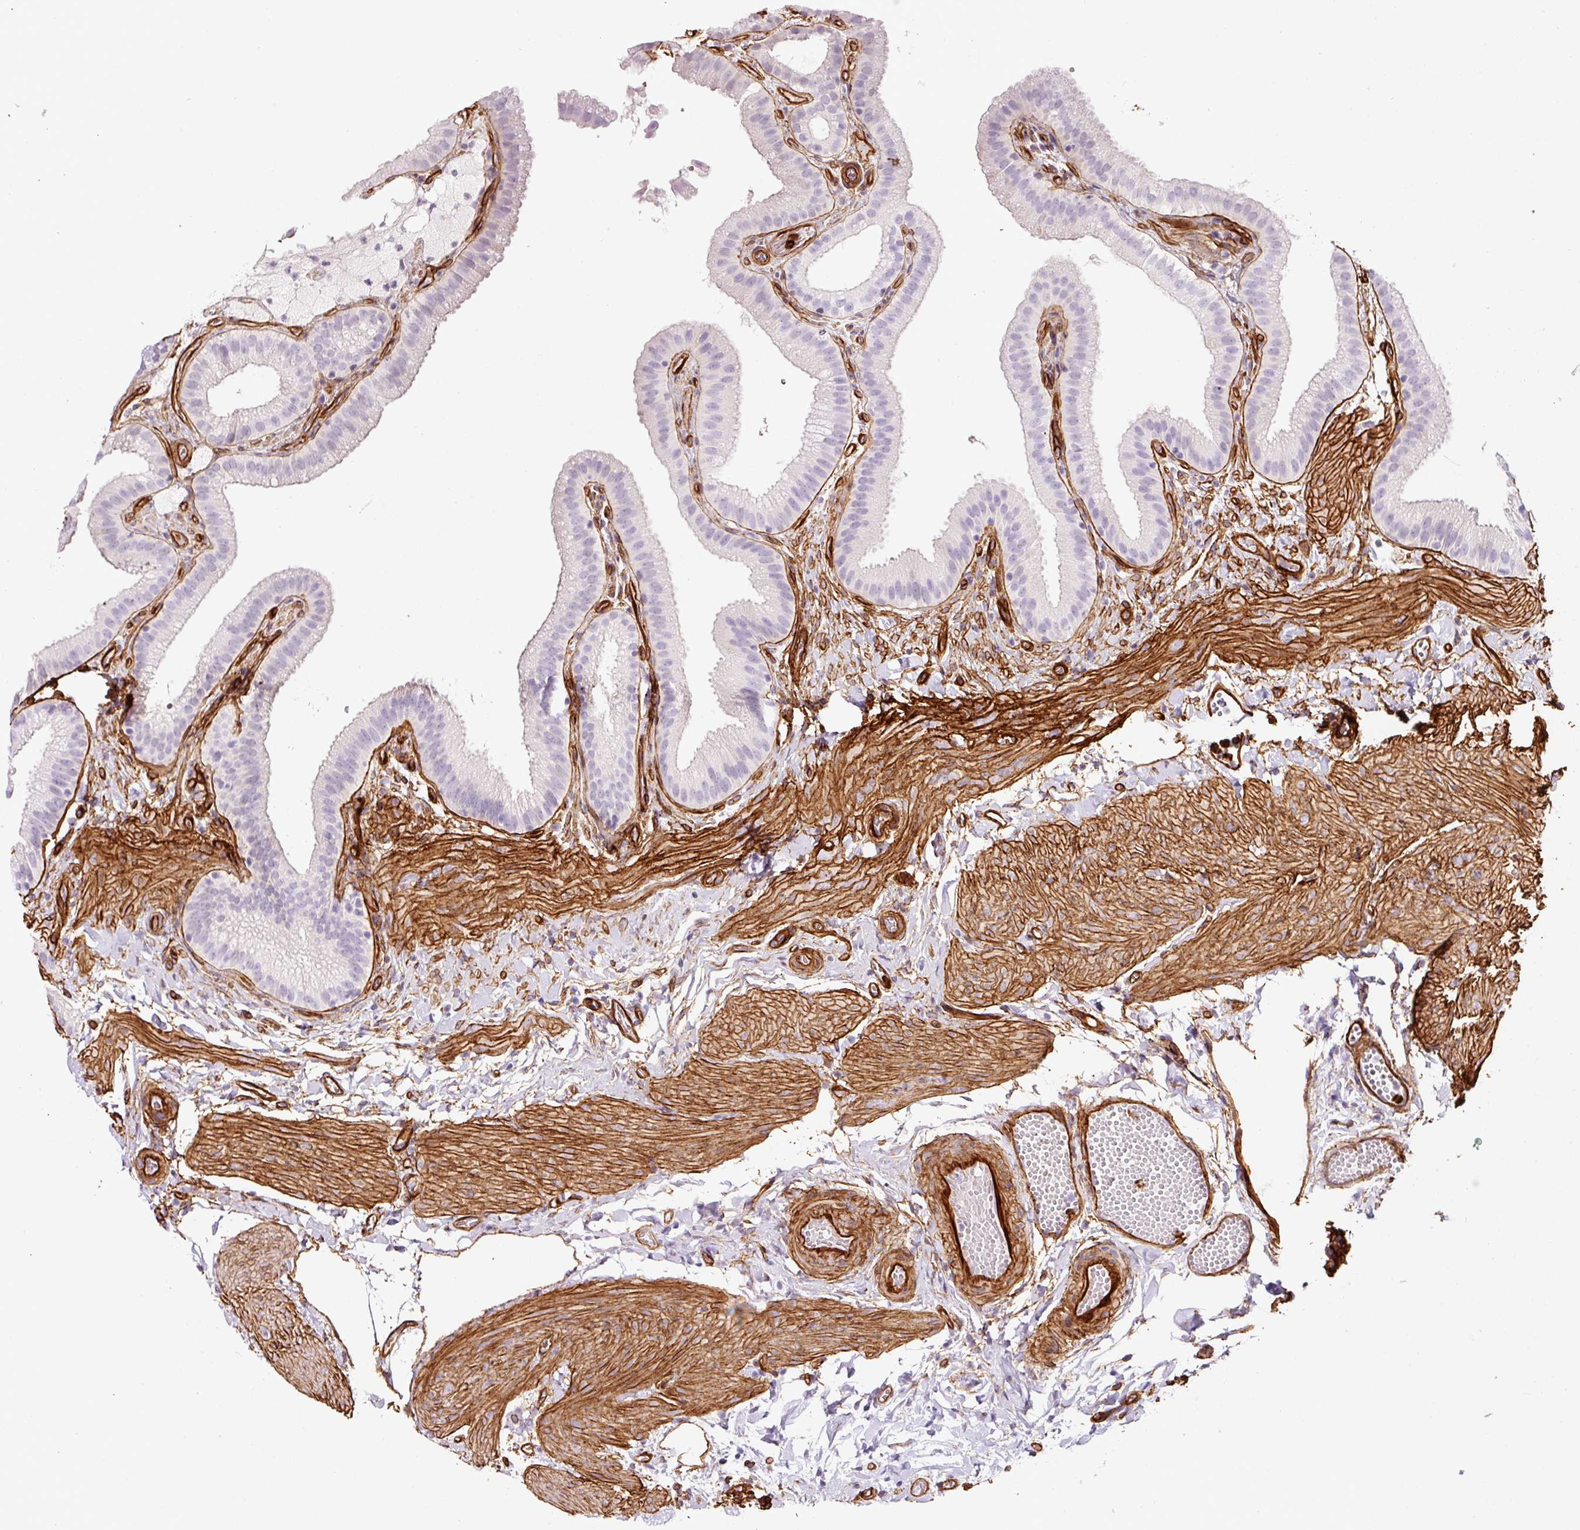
{"staining": {"intensity": "negative", "quantity": "none", "location": "none"}, "tissue": "gallbladder", "cell_type": "Glandular cells", "image_type": "normal", "snomed": [{"axis": "morphology", "description": "Normal tissue, NOS"}, {"axis": "topography", "description": "Gallbladder"}], "caption": "Immunohistochemistry (IHC) of unremarkable human gallbladder shows no expression in glandular cells. (Stains: DAB (3,3'-diaminobenzidine) immunohistochemistry (IHC) with hematoxylin counter stain, Microscopy: brightfield microscopy at high magnification).", "gene": "LOXL4", "patient": {"sex": "female", "age": 63}}